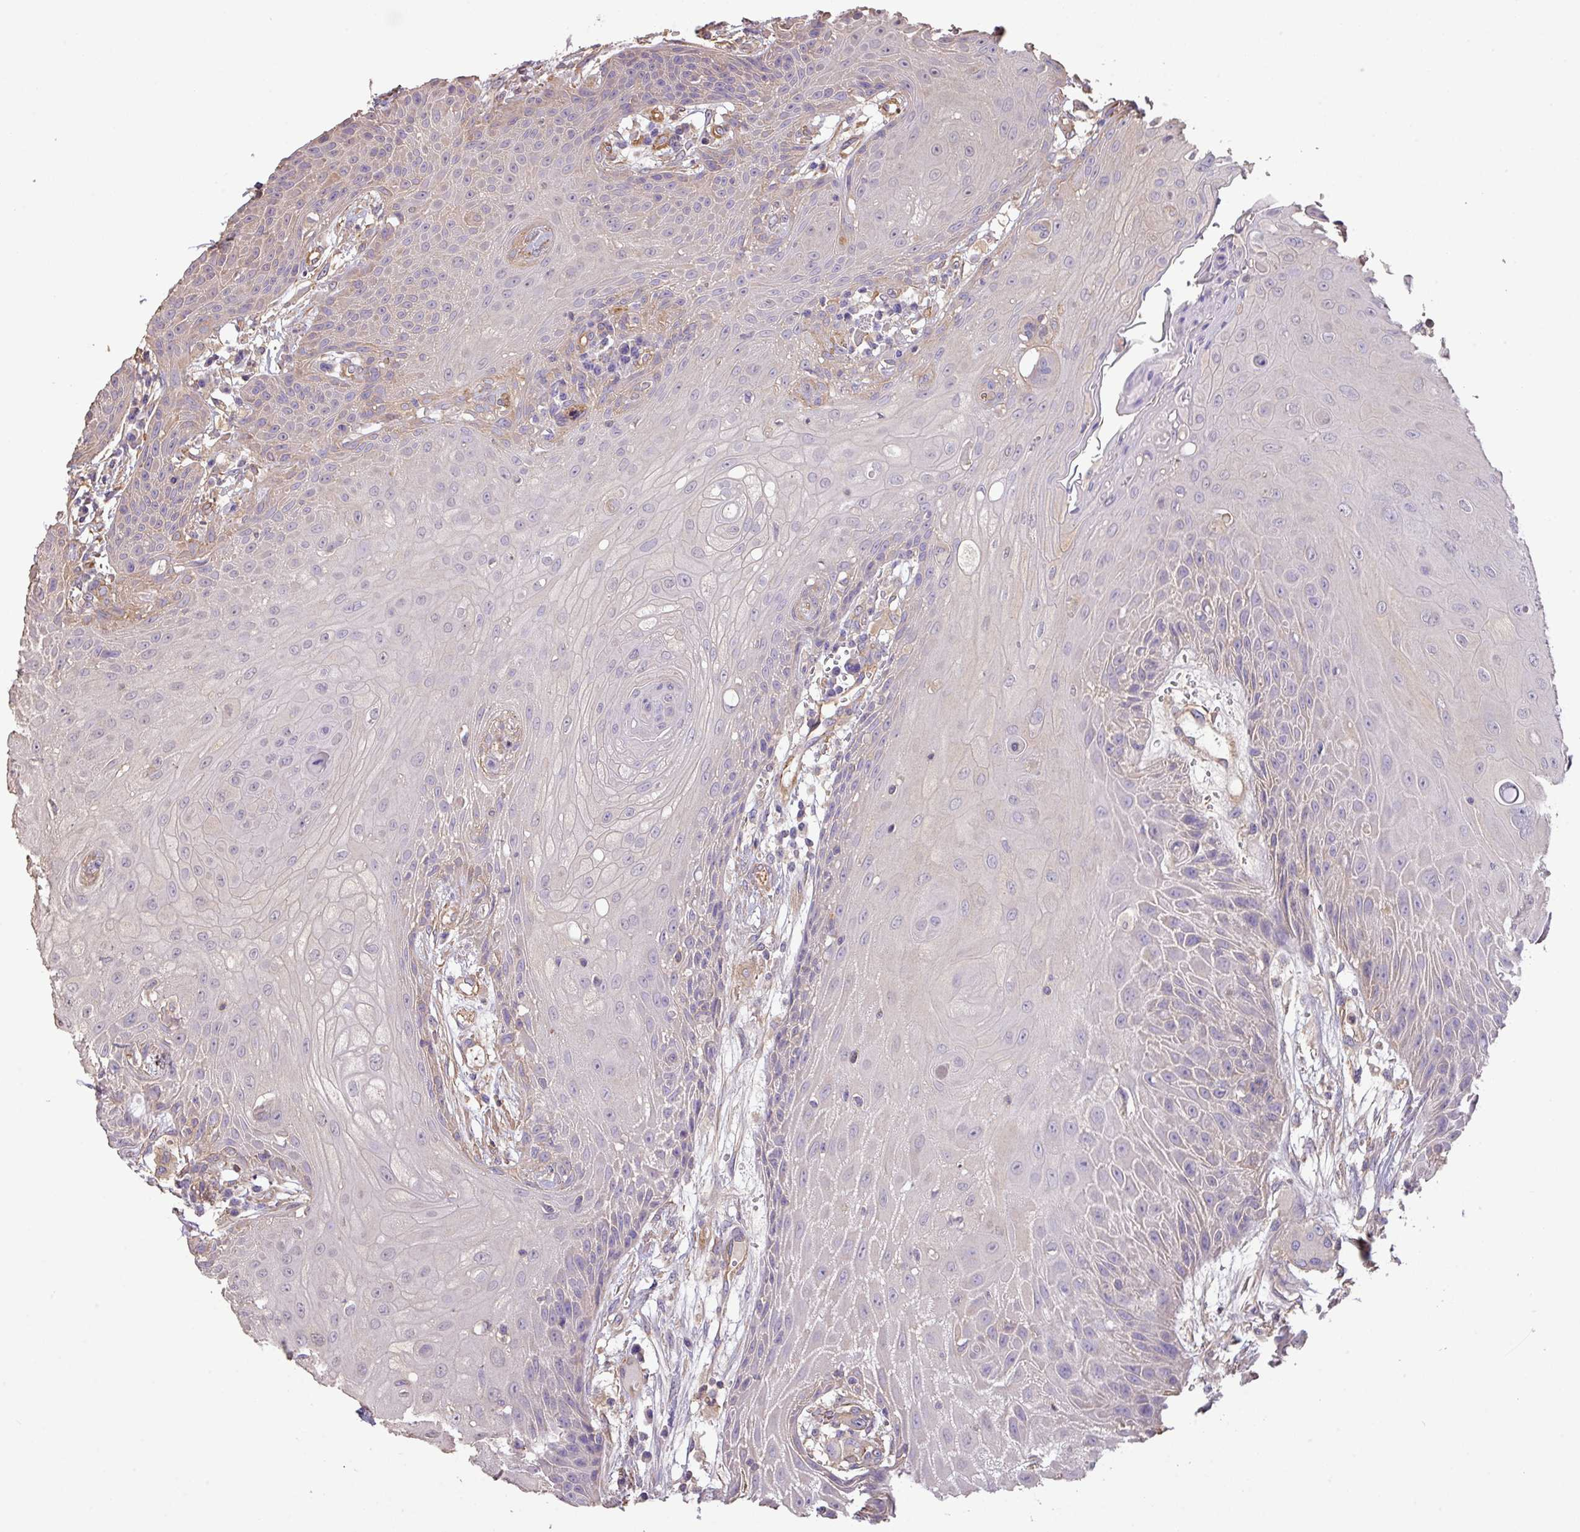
{"staining": {"intensity": "negative", "quantity": "none", "location": "none"}, "tissue": "head and neck cancer", "cell_type": "Tumor cells", "image_type": "cancer", "snomed": [{"axis": "morphology", "description": "Squamous cell carcinoma, NOS"}, {"axis": "topography", "description": "Head-Neck"}], "caption": "DAB immunohistochemical staining of head and neck cancer displays no significant staining in tumor cells. (Immunohistochemistry, brightfield microscopy, high magnification).", "gene": "CALML4", "patient": {"sex": "female", "age": 73}}